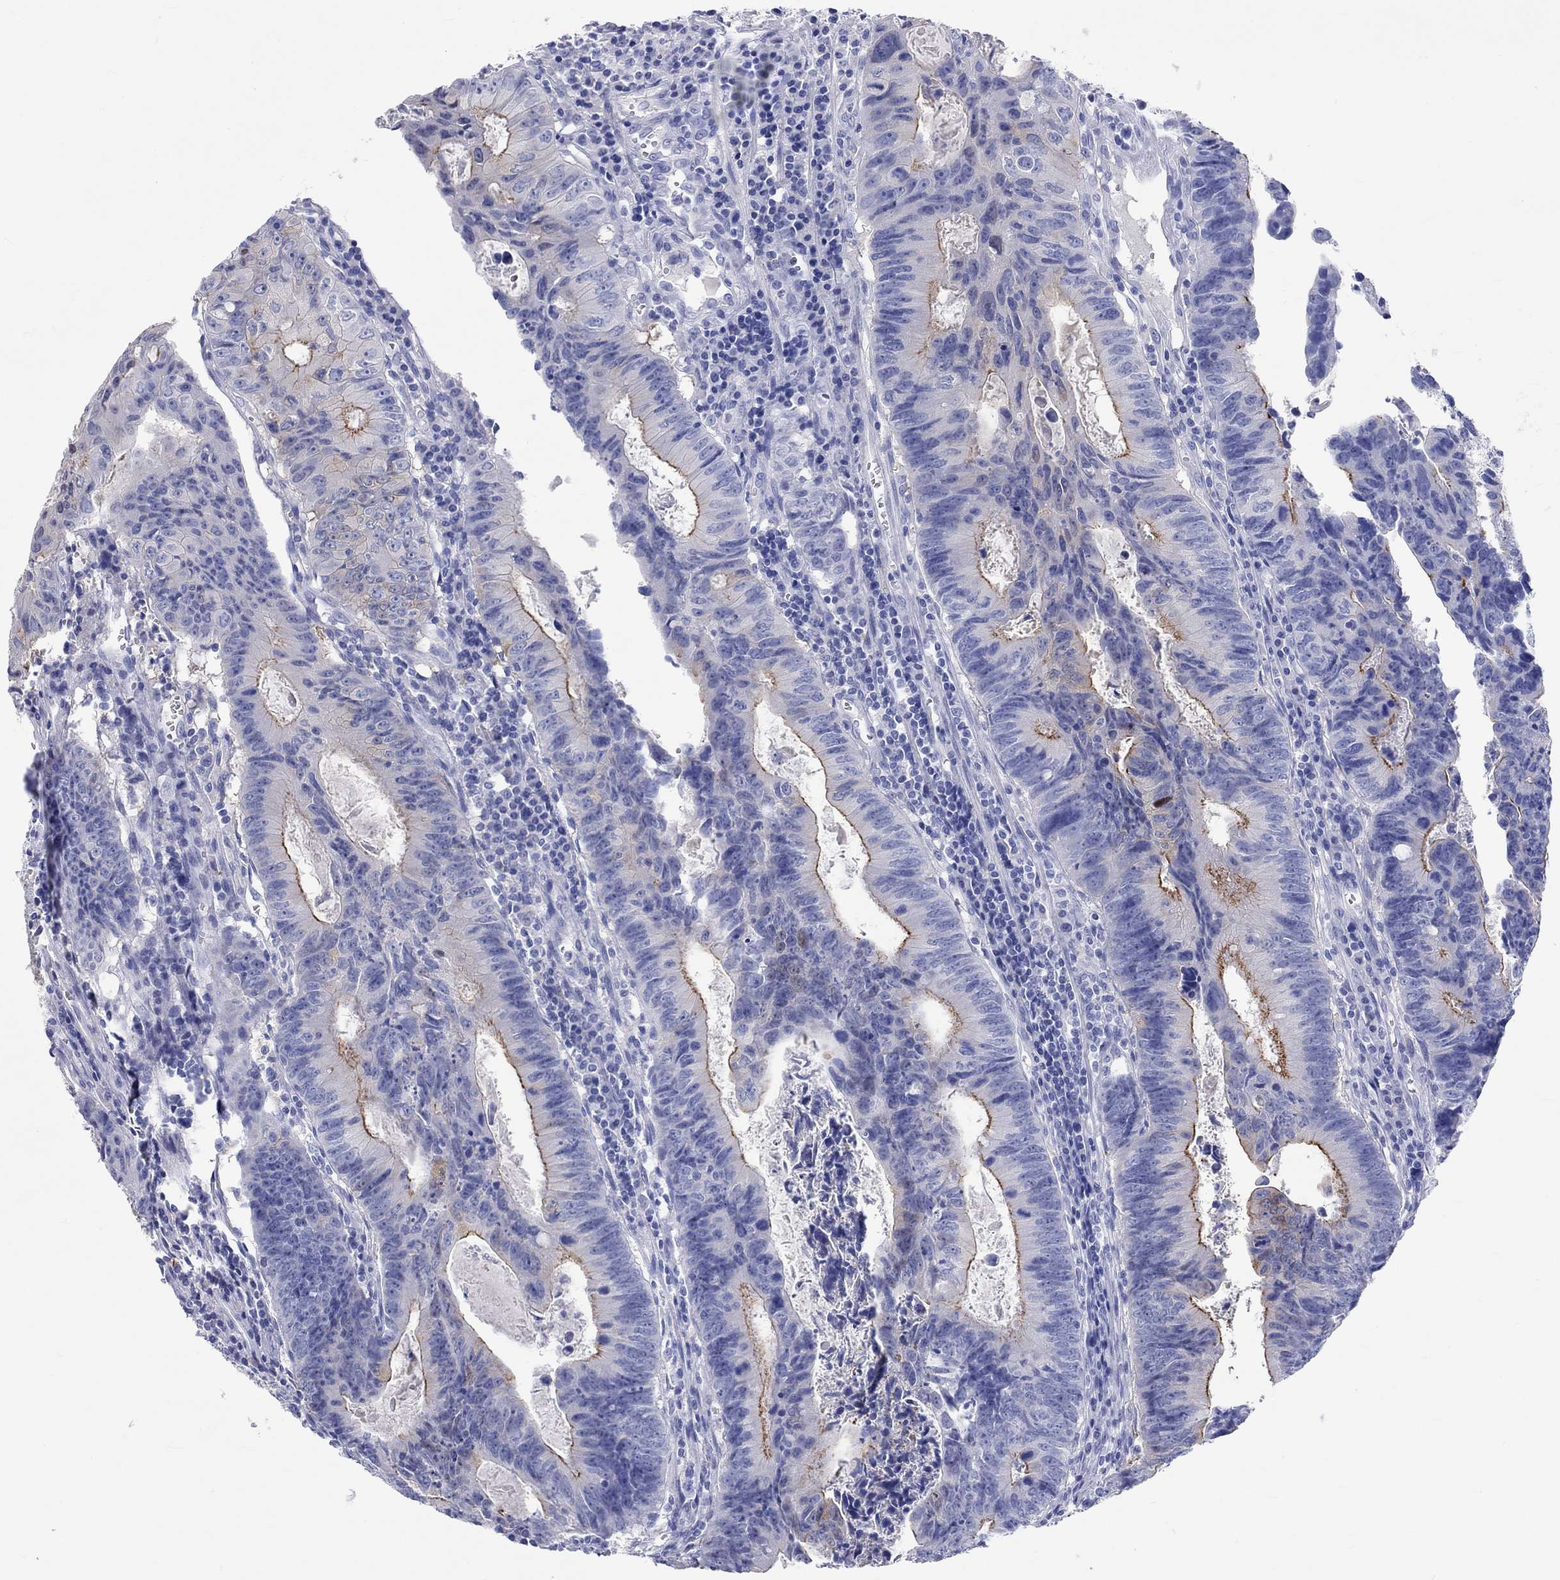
{"staining": {"intensity": "strong", "quantity": "<25%", "location": "cytoplasmic/membranous"}, "tissue": "colorectal cancer", "cell_type": "Tumor cells", "image_type": "cancer", "snomed": [{"axis": "morphology", "description": "Adenocarcinoma, NOS"}, {"axis": "topography", "description": "Colon"}], "caption": "Protein expression by IHC shows strong cytoplasmic/membranous staining in about <25% of tumor cells in colorectal cancer.", "gene": "SPATA9", "patient": {"sex": "female", "age": 87}}